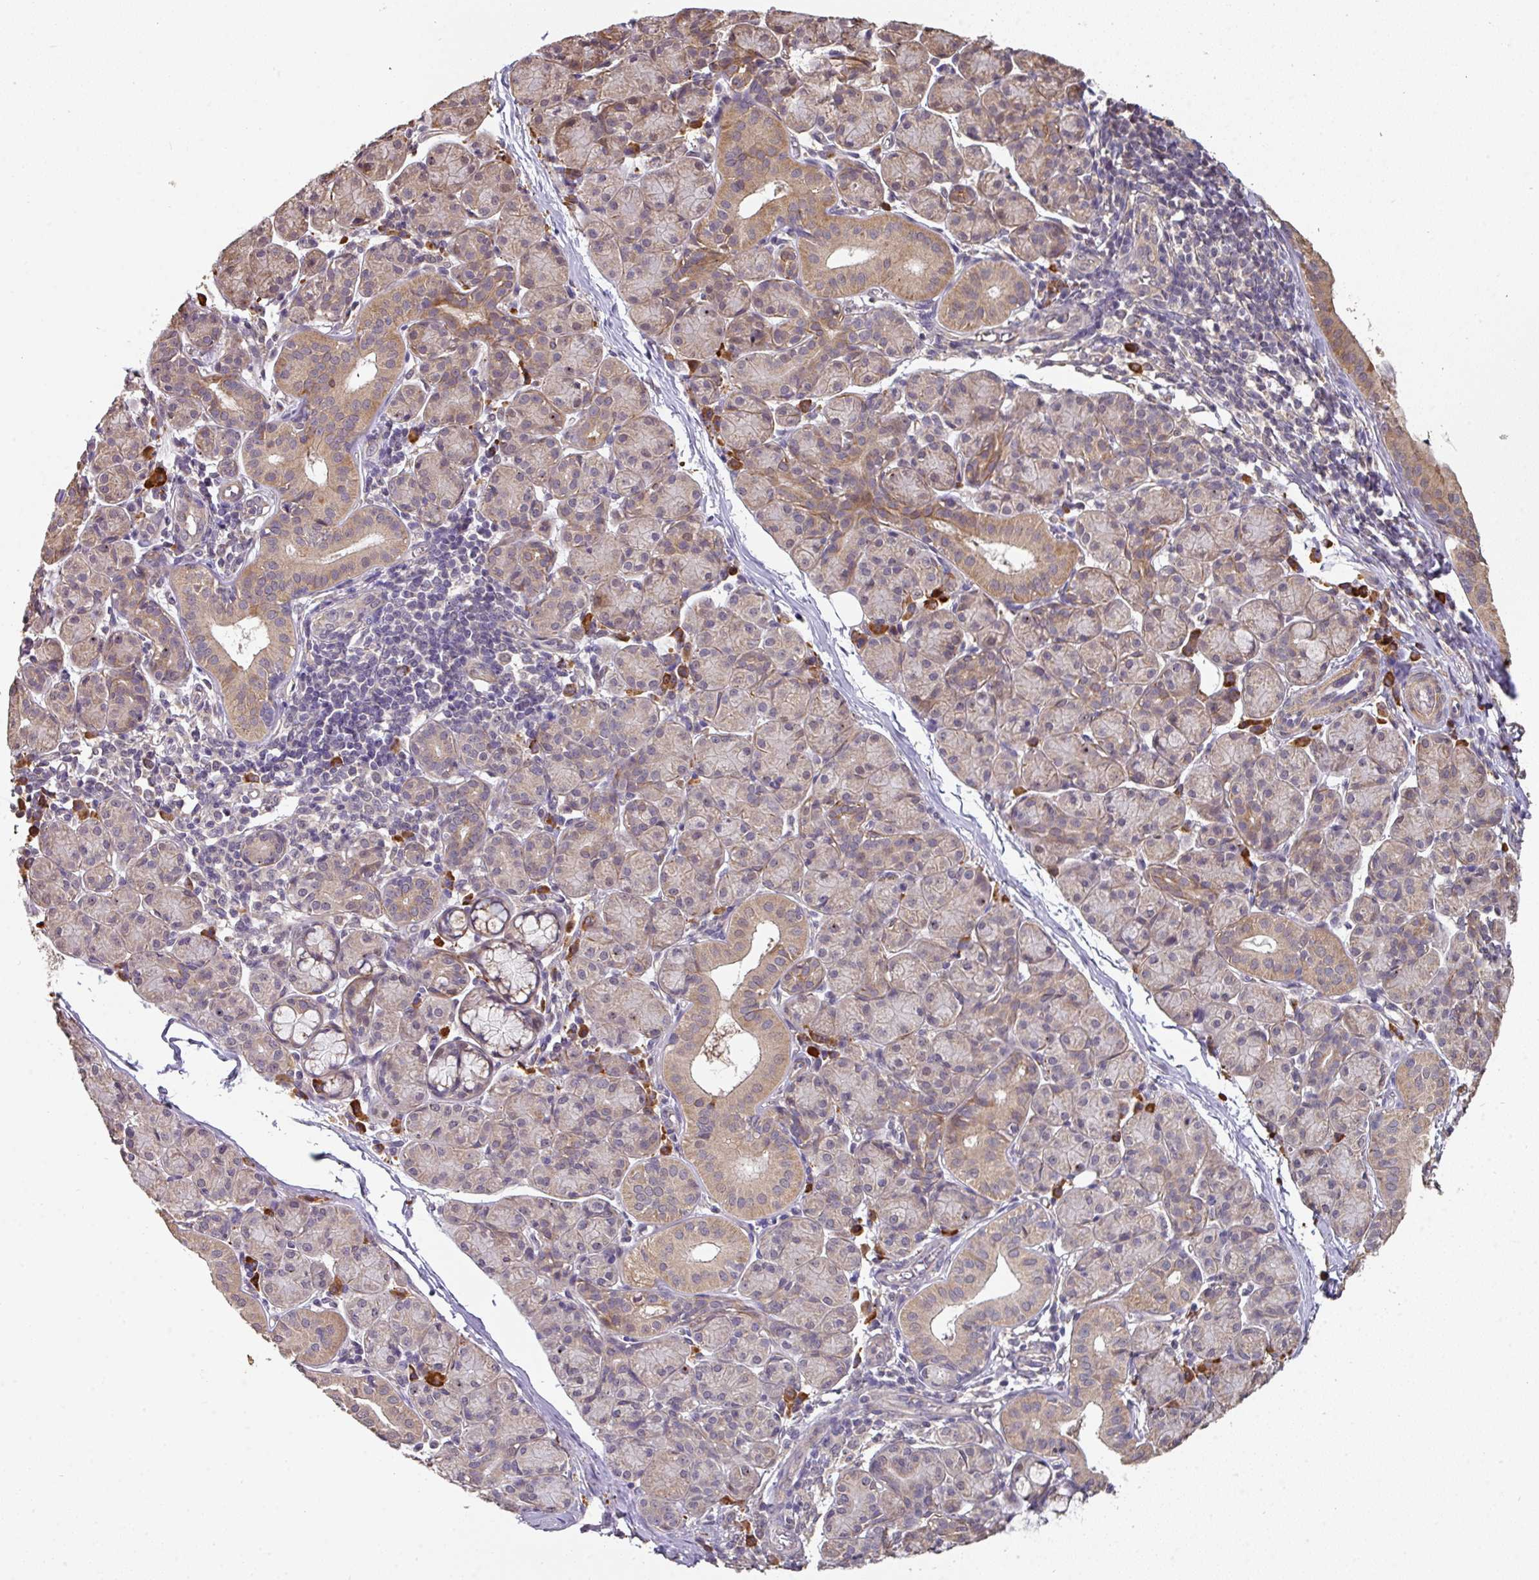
{"staining": {"intensity": "moderate", "quantity": "<25%", "location": "cytoplasmic/membranous"}, "tissue": "salivary gland", "cell_type": "Glandular cells", "image_type": "normal", "snomed": [{"axis": "morphology", "description": "Normal tissue, NOS"}, {"axis": "morphology", "description": "Inflammation, NOS"}, {"axis": "topography", "description": "Lymph node"}, {"axis": "topography", "description": "Salivary gland"}], "caption": "Immunohistochemistry (IHC) (DAB) staining of benign salivary gland reveals moderate cytoplasmic/membranous protein positivity in approximately <25% of glandular cells.", "gene": "ACVR2B", "patient": {"sex": "male", "age": 3}}